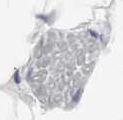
{"staining": {"intensity": "negative", "quantity": "none", "location": "none"}, "tissue": "adipose tissue", "cell_type": "Adipocytes", "image_type": "normal", "snomed": [{"axis": "morphology", "description": "Normal tissue, NOS"}, {"axis": "topography", "description": "Breast"}, {"axis": "topography", "description": "Adipose tissue"}], "caption": "A histopathology image of adipose tissue stained for a protein shows no brown staining in adipocytes. (IHC, brightfield microscopy, high magnification).", "gene": "PRMT5", "patient": {"sex": "female", "age": 25}}